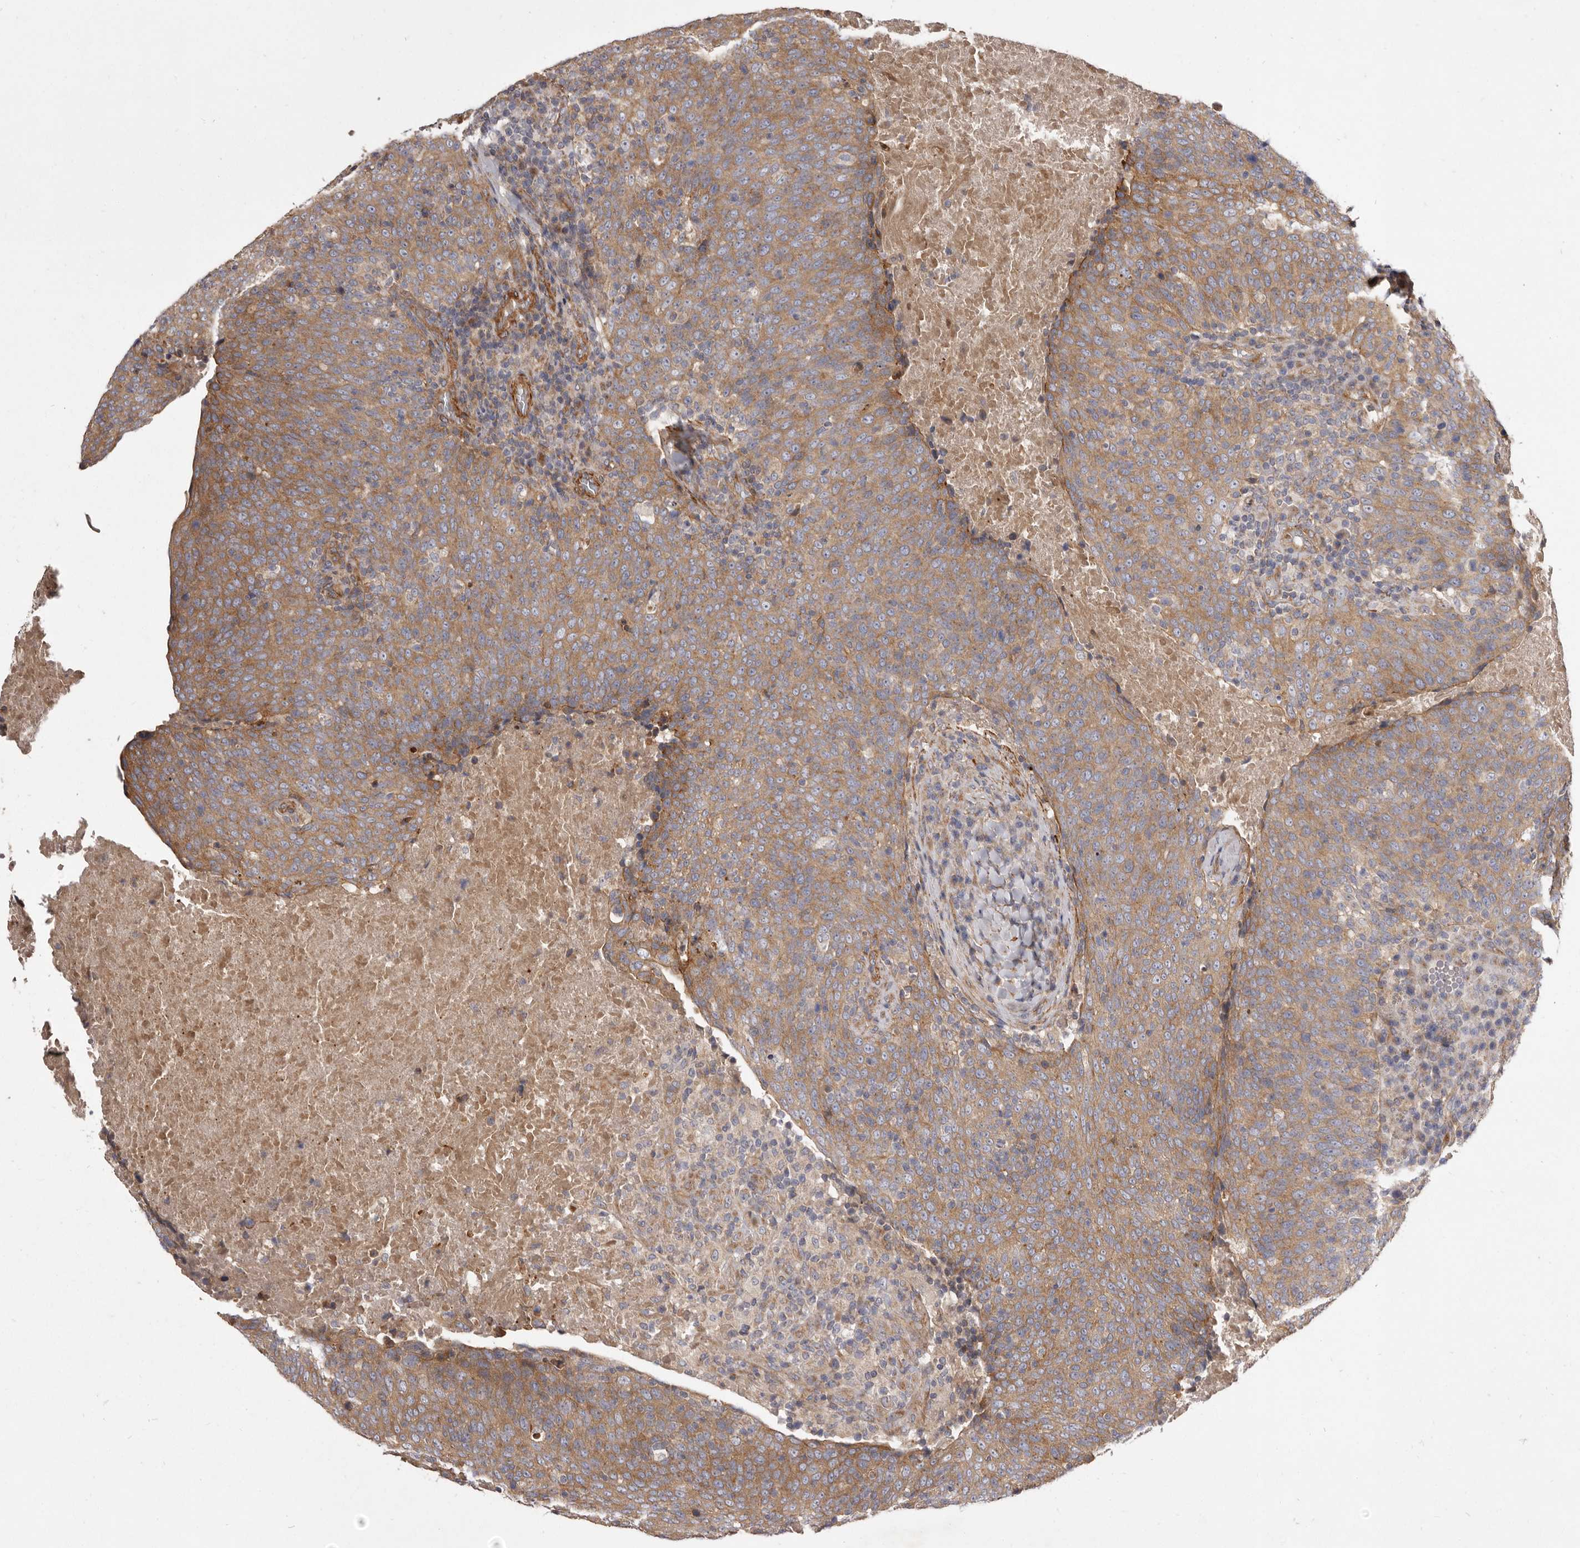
{"staining": {"intensity": "moderate", "quantity": ">75%", "location": "cytoplasmic/membranous"}, "tissue": "head and neck cancer", "cell_type": "Tumor cells", "image_type": "cancer", "snomed": [{"axis": "morphology", "description": "Squamous cell carcinoma, NOS"}, {"axis": "morphology", "description": "Squamous cell carcinoma, metastatic, NOS"}, {"axis": "topography", "description": "Lymph node"}, {"axis": "topography", "description": "Head-Neck"}], "caption": "Protein expression analysis of human head and neck squamous cell carcinoma reveals moderate cytoplasmic/membranous expression in about >75% of tumor cells. (DAB (3,3'-diaminobenzidine) IHC with brightfield microscopy, high magnification).", "gene": "VPS45", "patient": {"sex": "male", "age": 62}}